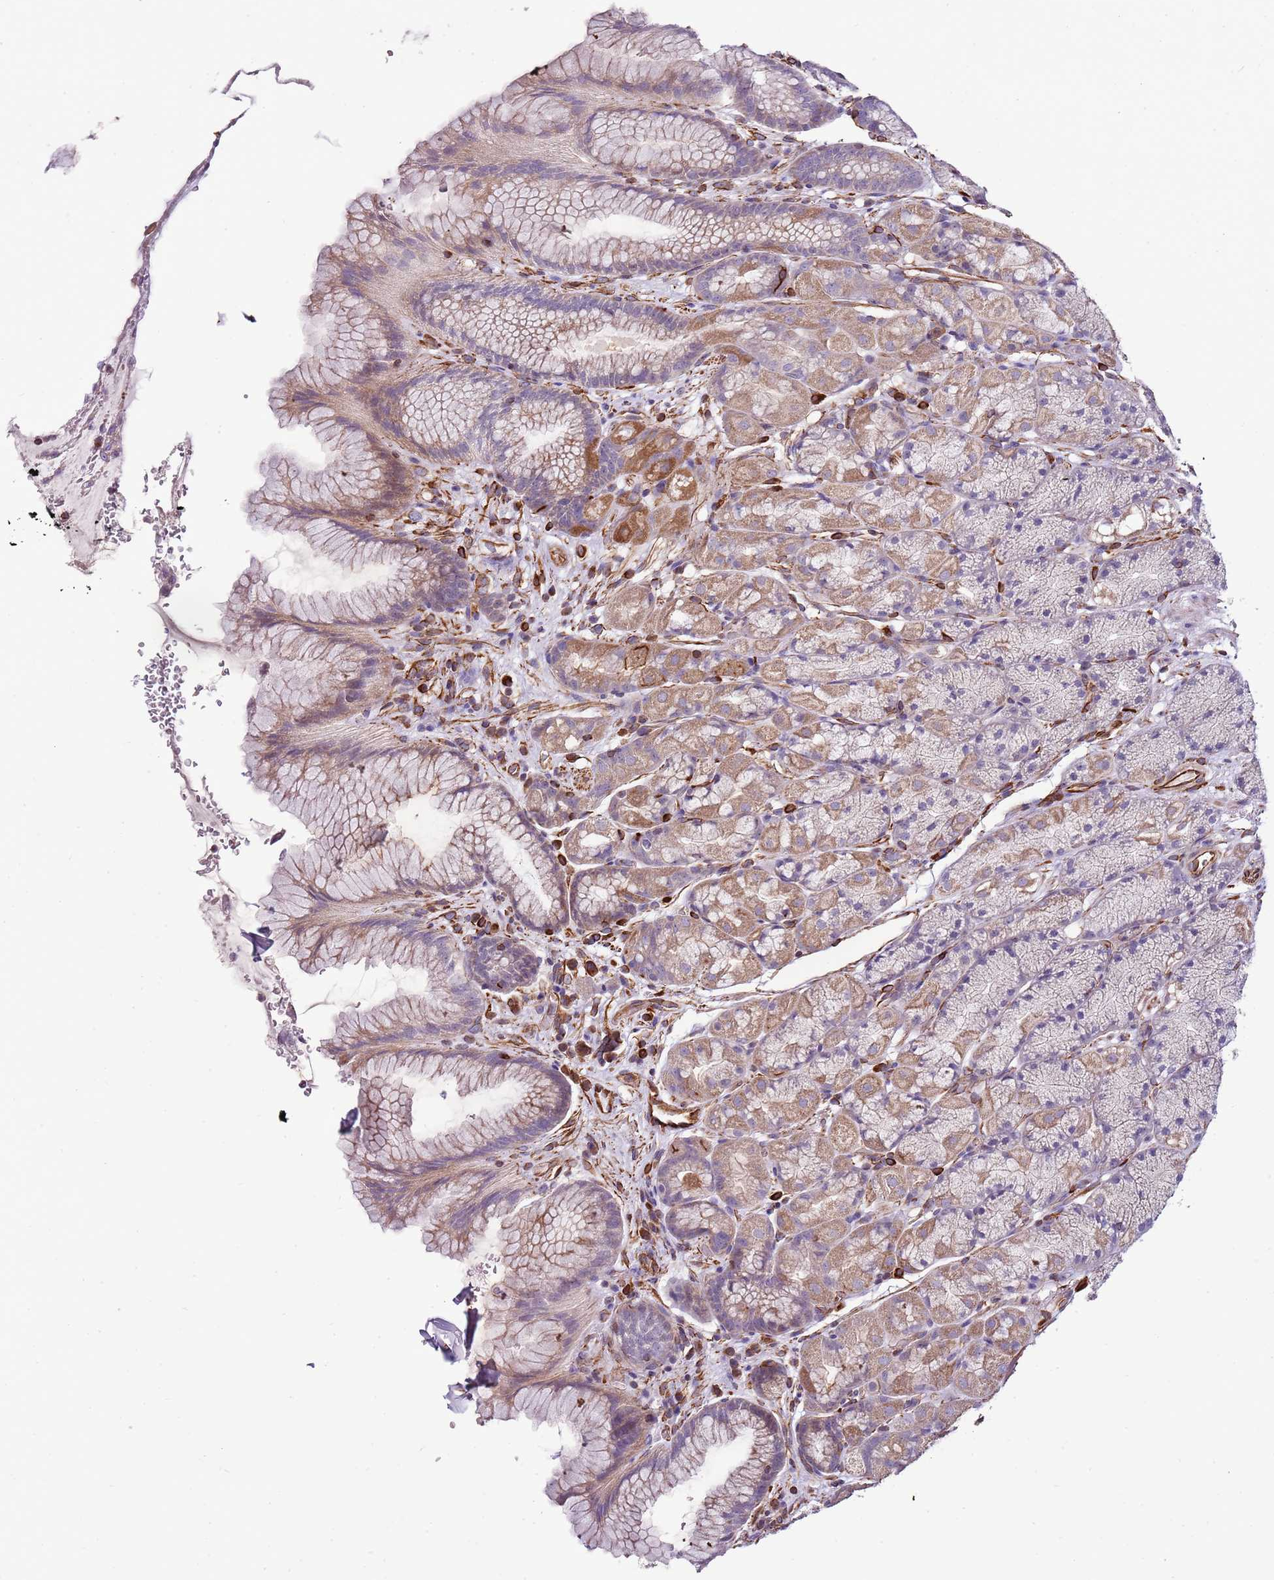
{"staining": {"intensity": "moderate", "quantity": "25%-75%", "location": "cytoplasmic/membranous"}, "tissue": "stomach", "cell_type": "Glandular cells", "image_type": "normal", "snomed": [{"axis": "morphology", "description": "Normal tissue, NOS"}, {"axis": "topography", "description": "Stomach"}], "caption": "A brown stain shows moderate cytoplasmic/membranous positivity of a protein in glandular cells of benign human stomach. The protein is stained brown, and the nuclei are stained in blue (DAB IHC with brightfield microscopy, high magnification).", "gene": "ZNF786", "patient": {"sex": "male", "age": 63}}